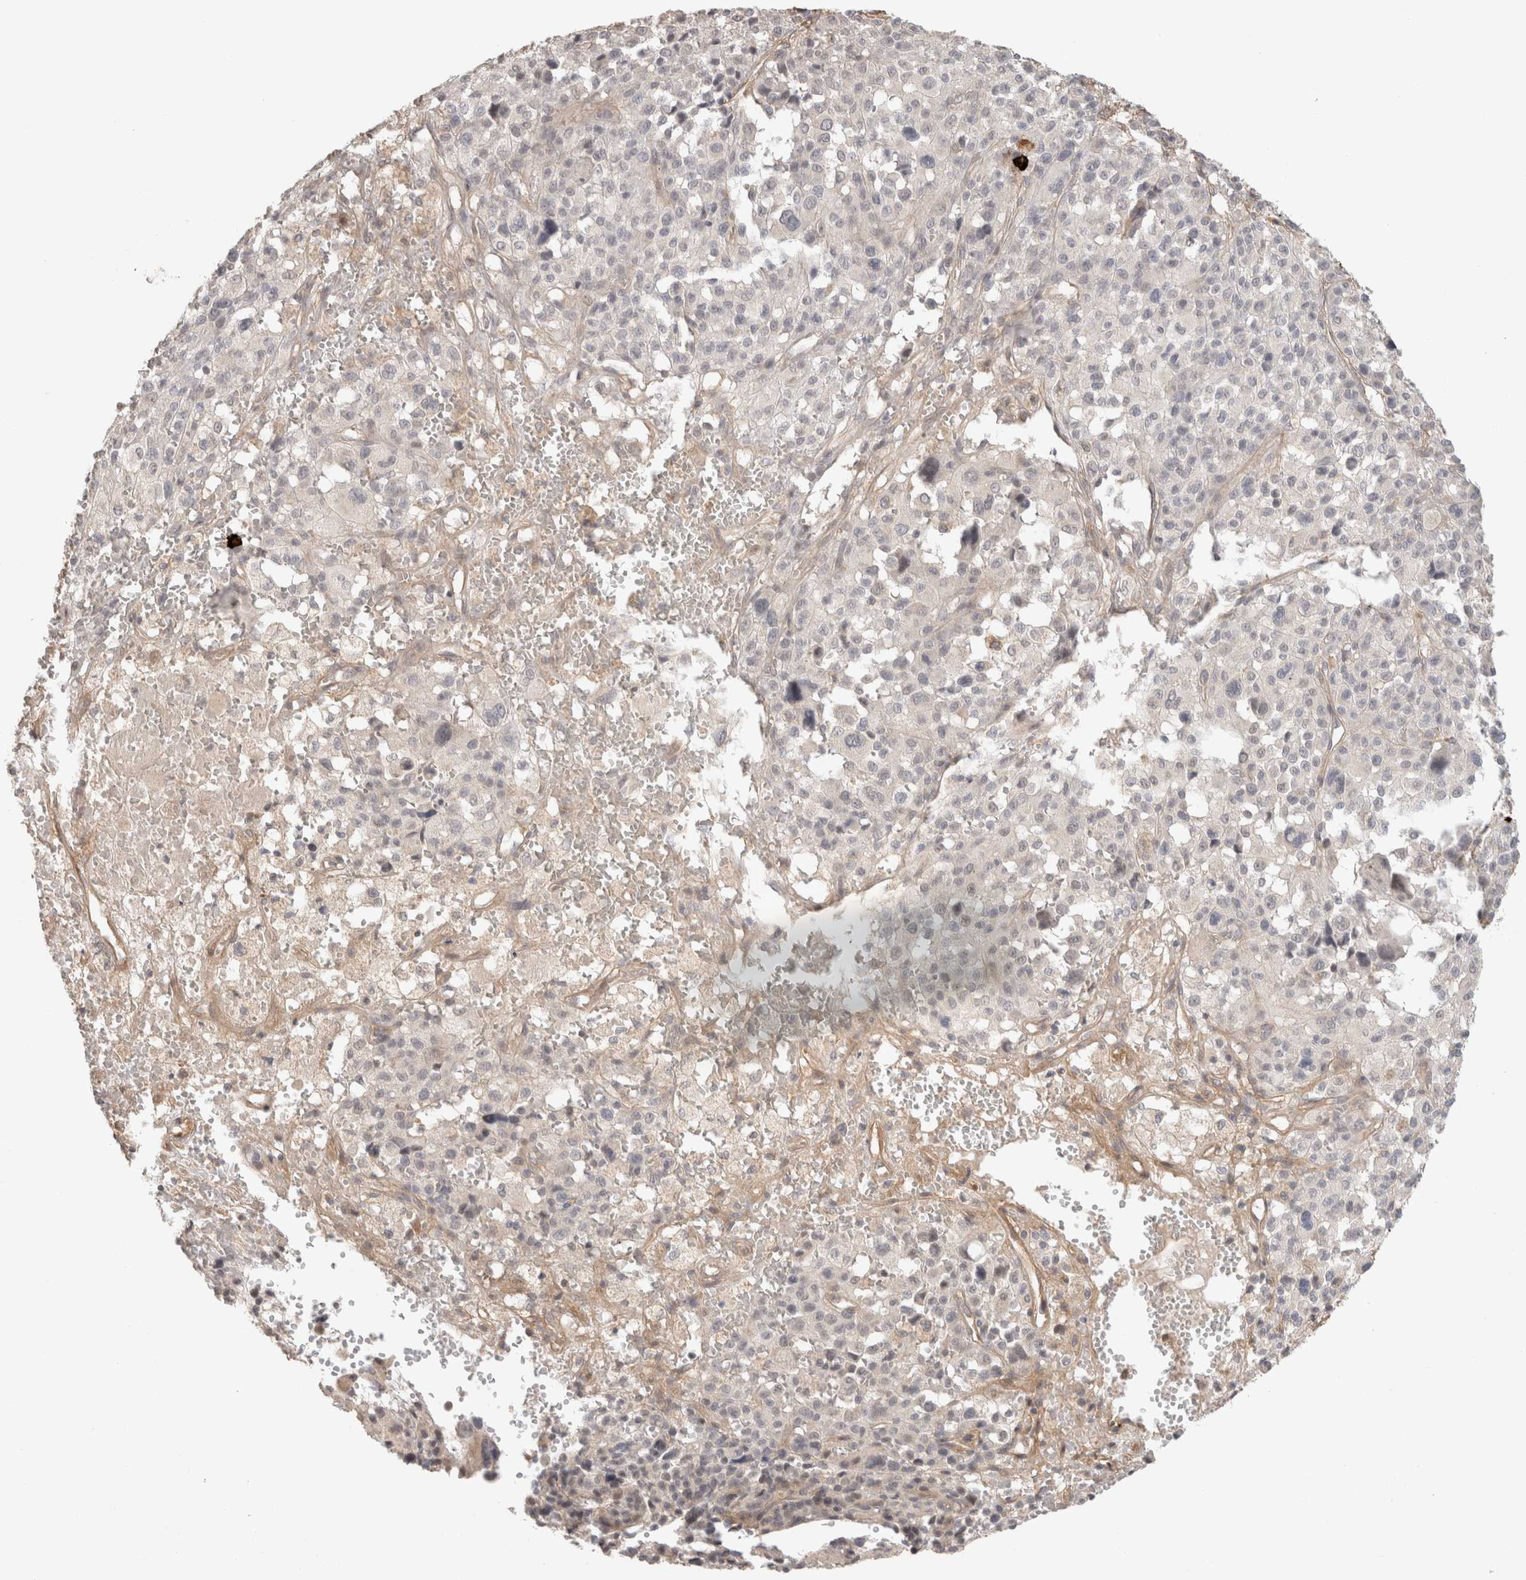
{"staining": {"intensity": "negative", "quantity": "none", "location": "none"}, "tissue": "melanoma", "cell_type": "Tumor cells", "image_type": "cancer", "snomed": [{"axis": "morphology", "description": "Malignant melanoma, Metastatic site"}, {"axis": "topography", "description": "Skin"}], "caption": "This is an immunohistochemistry micrograph of malignant melanoma (metastatic site). There is no positivity in tumor cells.", "gene": "HSPG2", "patient": {"sex": "female", "age": 74}}